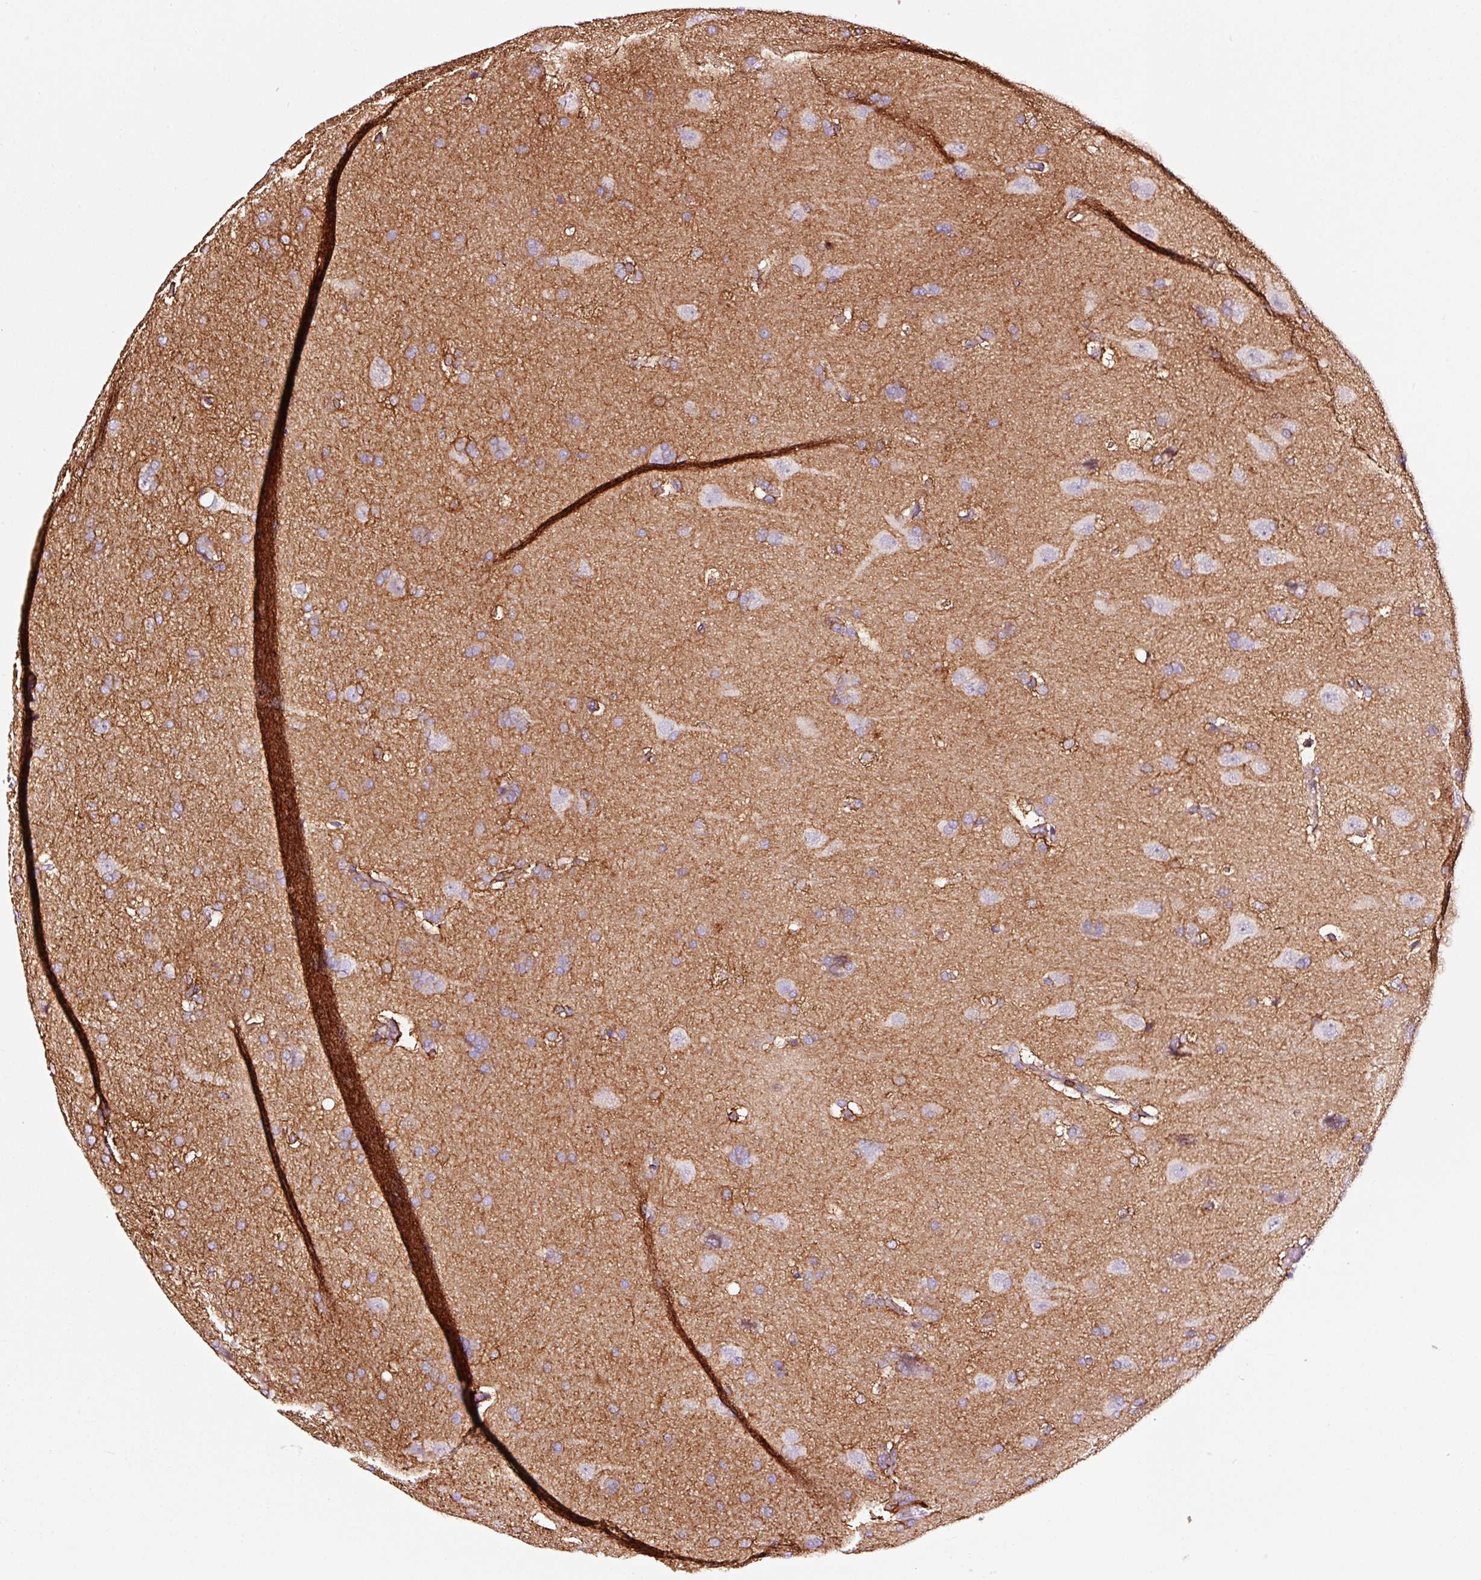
{"staining": {"intensity": "moderate", "quantity": "<25%", "location": "cytoplasmic/membranous"}, "tissue": "glioma", "cell_type": "Tumor cells", "image_type": "cancer", "snomed": [{"axis": "morphology", "description": "Glioma, malignant, High grade"}, {"axis": "topography", "description": "Brain"}], "caption": "Glioma tissue displays moderate cytoplasmic/membranous positivity in approximately <25% of tumor cells Ihc stains the protein of interest in brown and the nuclei are stained blue.", "gene": "ADD3", "patient": {"sex": "male", "age": 56}}